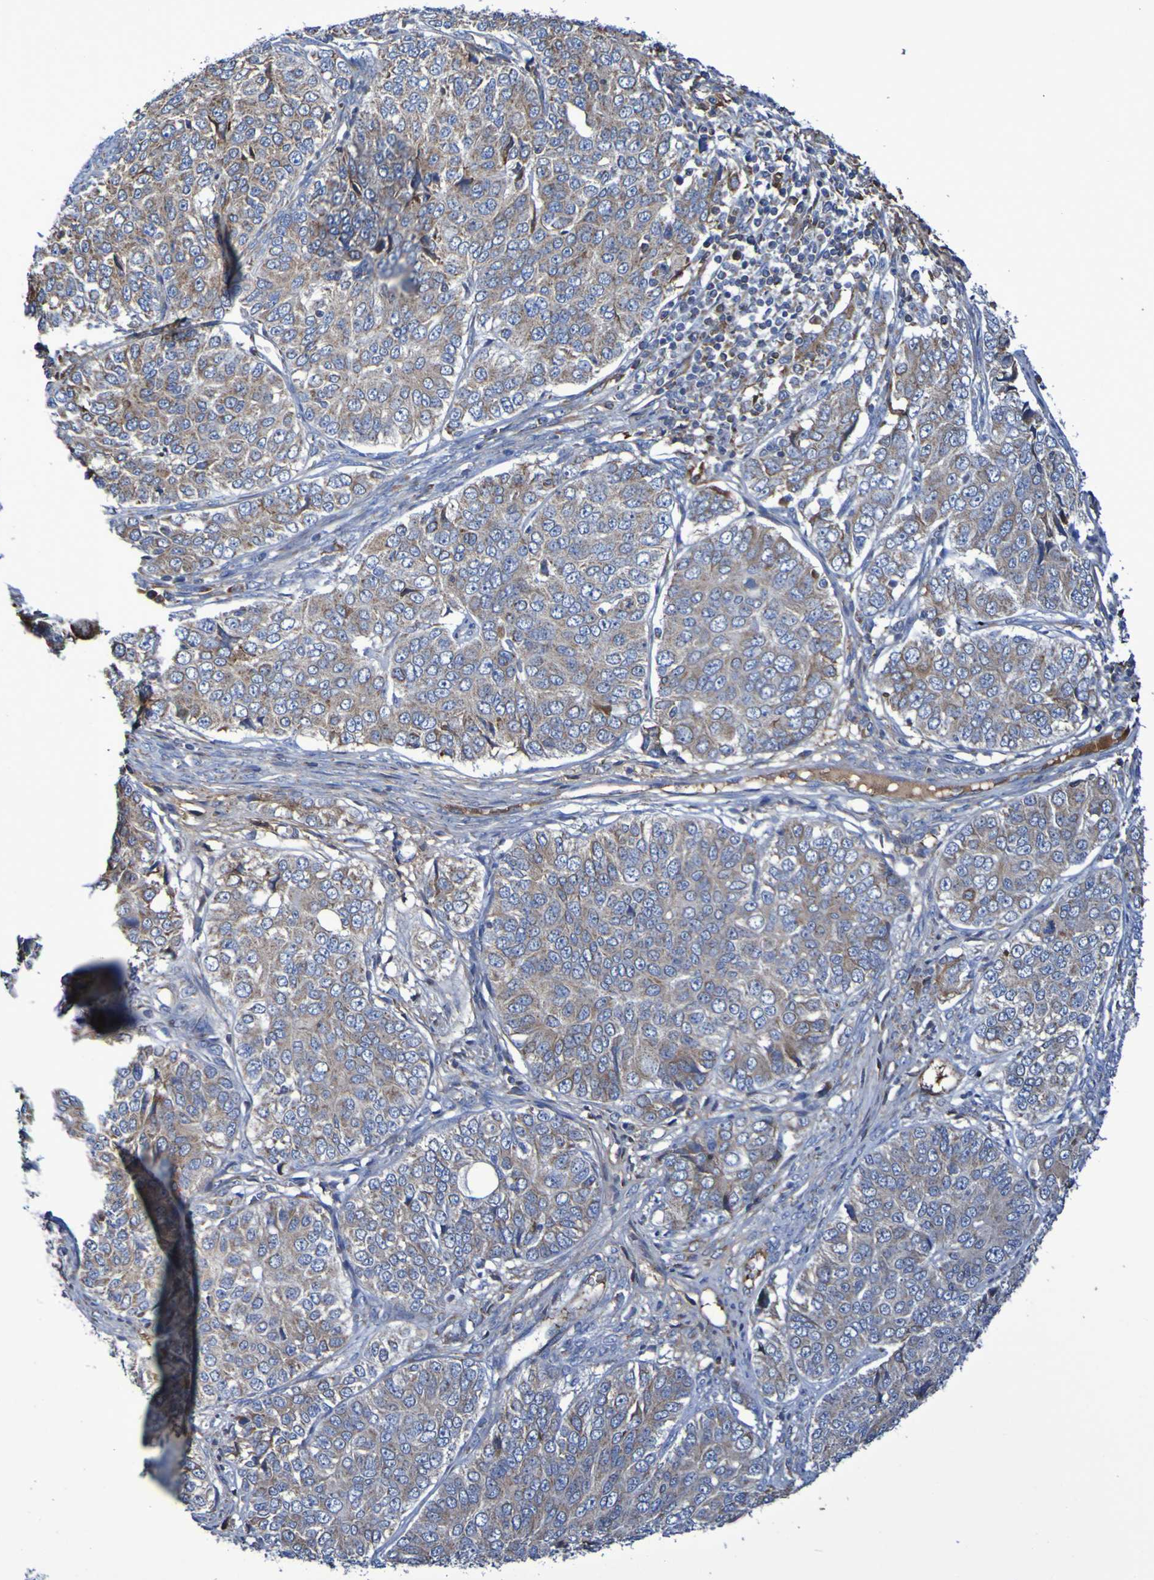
{"staining": {"intensity": "weak", "quantity": ">75%", "location": "cytoplasmic/membranous"}, "tissue": "ovarian cancer", "cell_type": "Tumor cells", "image_type": "cancer", "snomed": [{"axis": "morphology", "description": "Carcinoma, endometroid"}, {"axis": "topography", "description": "Ovary"}], "caption": "This histopathology image exhibits IHC staining of endometroid carcinoma (ovarian), with low weak cytoplasmic/membranous positivity in approximately >75% of tumor cells.", "gene": "CNTN2", "patient": {"sex": "female", "age": 51}}